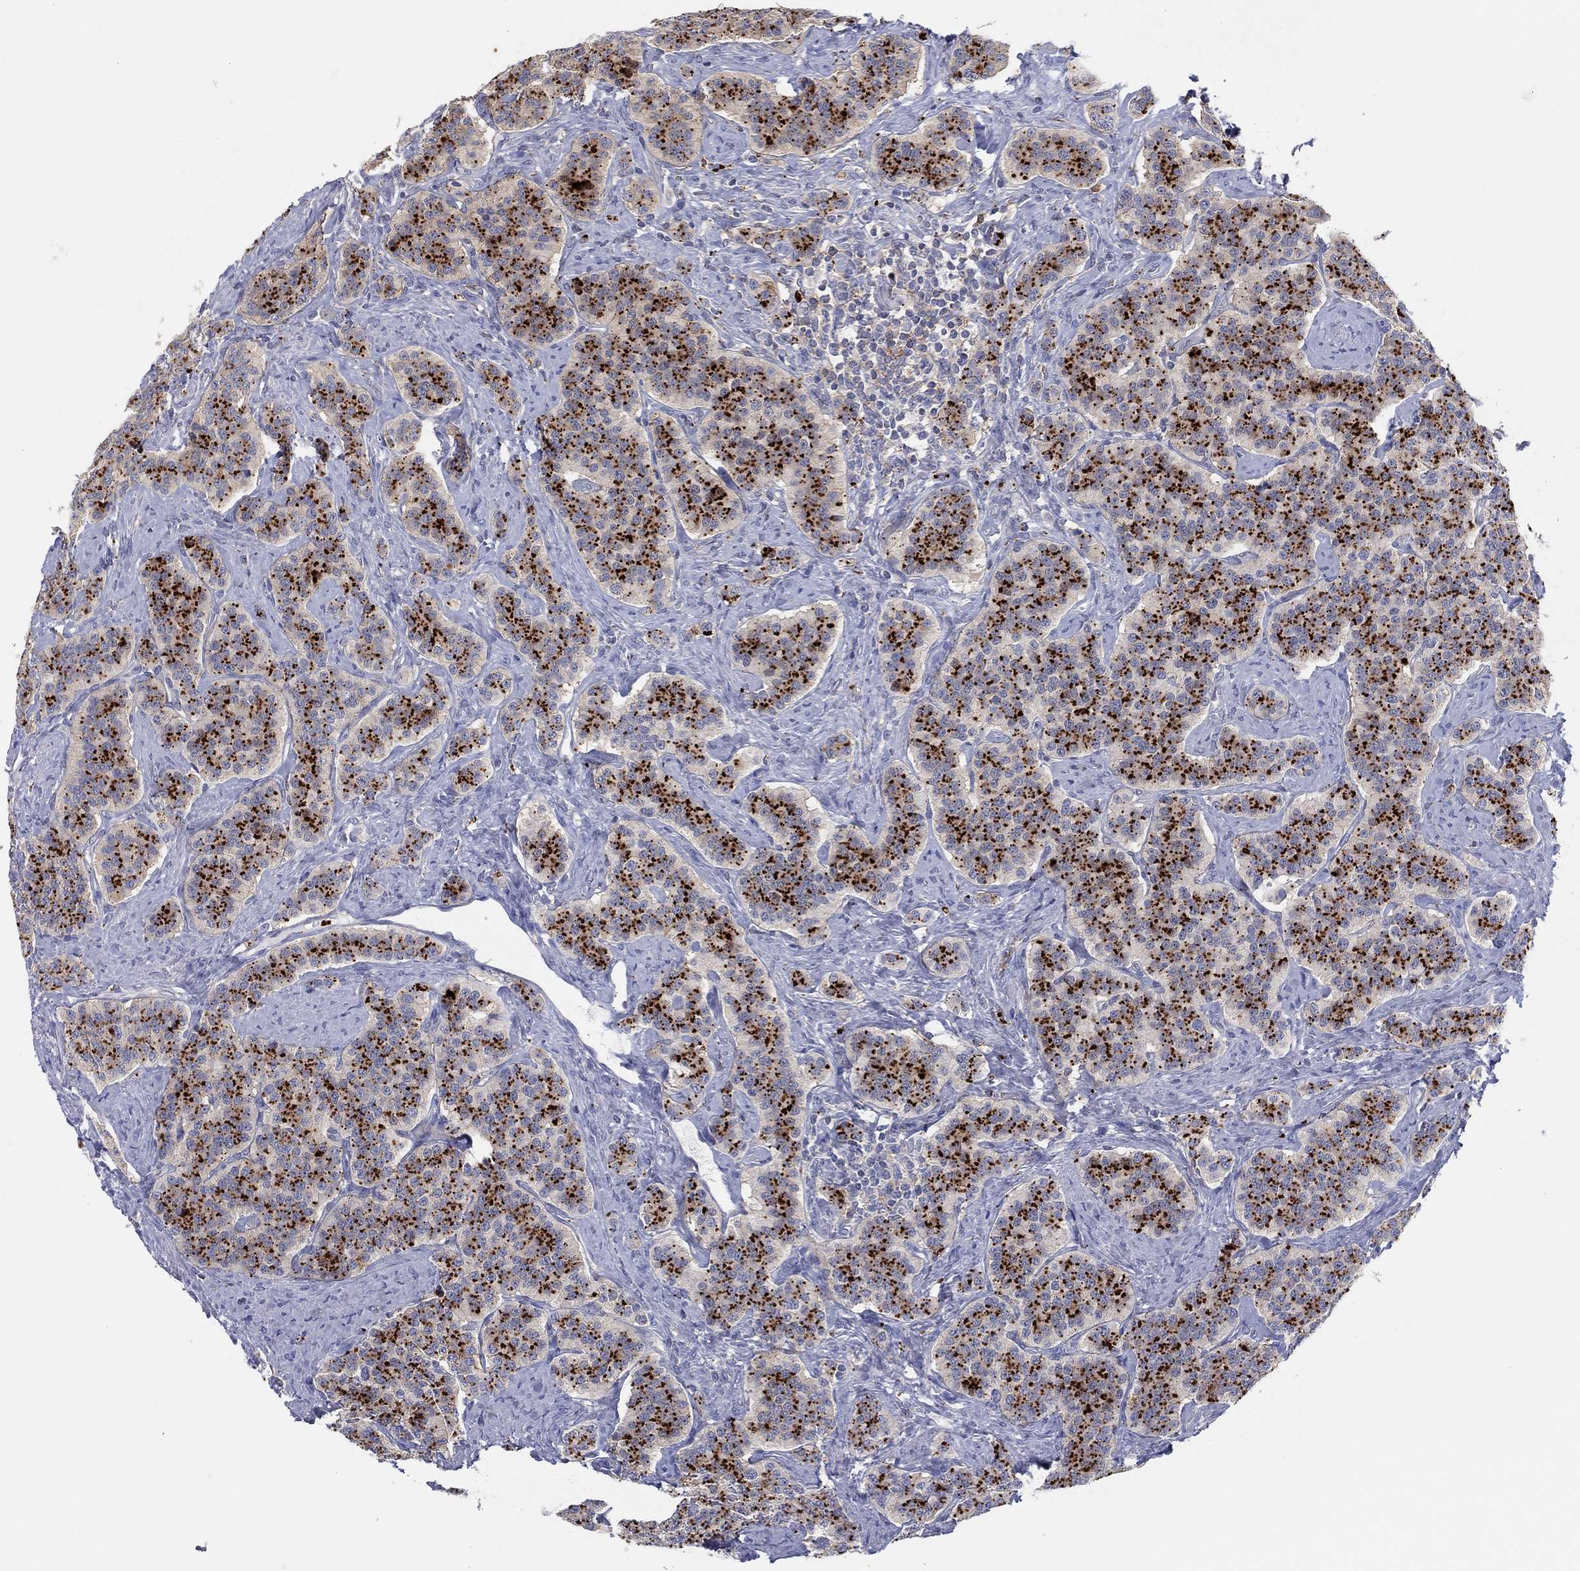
{"staining": {"intensity": "strong", "quantity": ">75%", "location": "cytoplasmic/membranous"}, "tissue": "carcinoid", "cell_type": "Tumor cells", "image_type": "cancer", "snomed": [{"axis": "morphology", "description": "Carcinoid, malignant, NOS"}, {"axis": "topography", "description": "Small intestine"}], "caption": "Immunohistochemistry (IHC) staining of carcinoid, which shows high levels of strong cytoplasmic/membranous staining in about >75% of tumor cells indicating strong cytoplasmic/membranous protein staining. The staining was performed using DAB (3,3'-diaminobenzidine) (brown) for protein detection and nuclei were counterstained in hematoxylin (blue).", "gene": "PLAC8", "patient": {"sex": "female", "age": 58}}